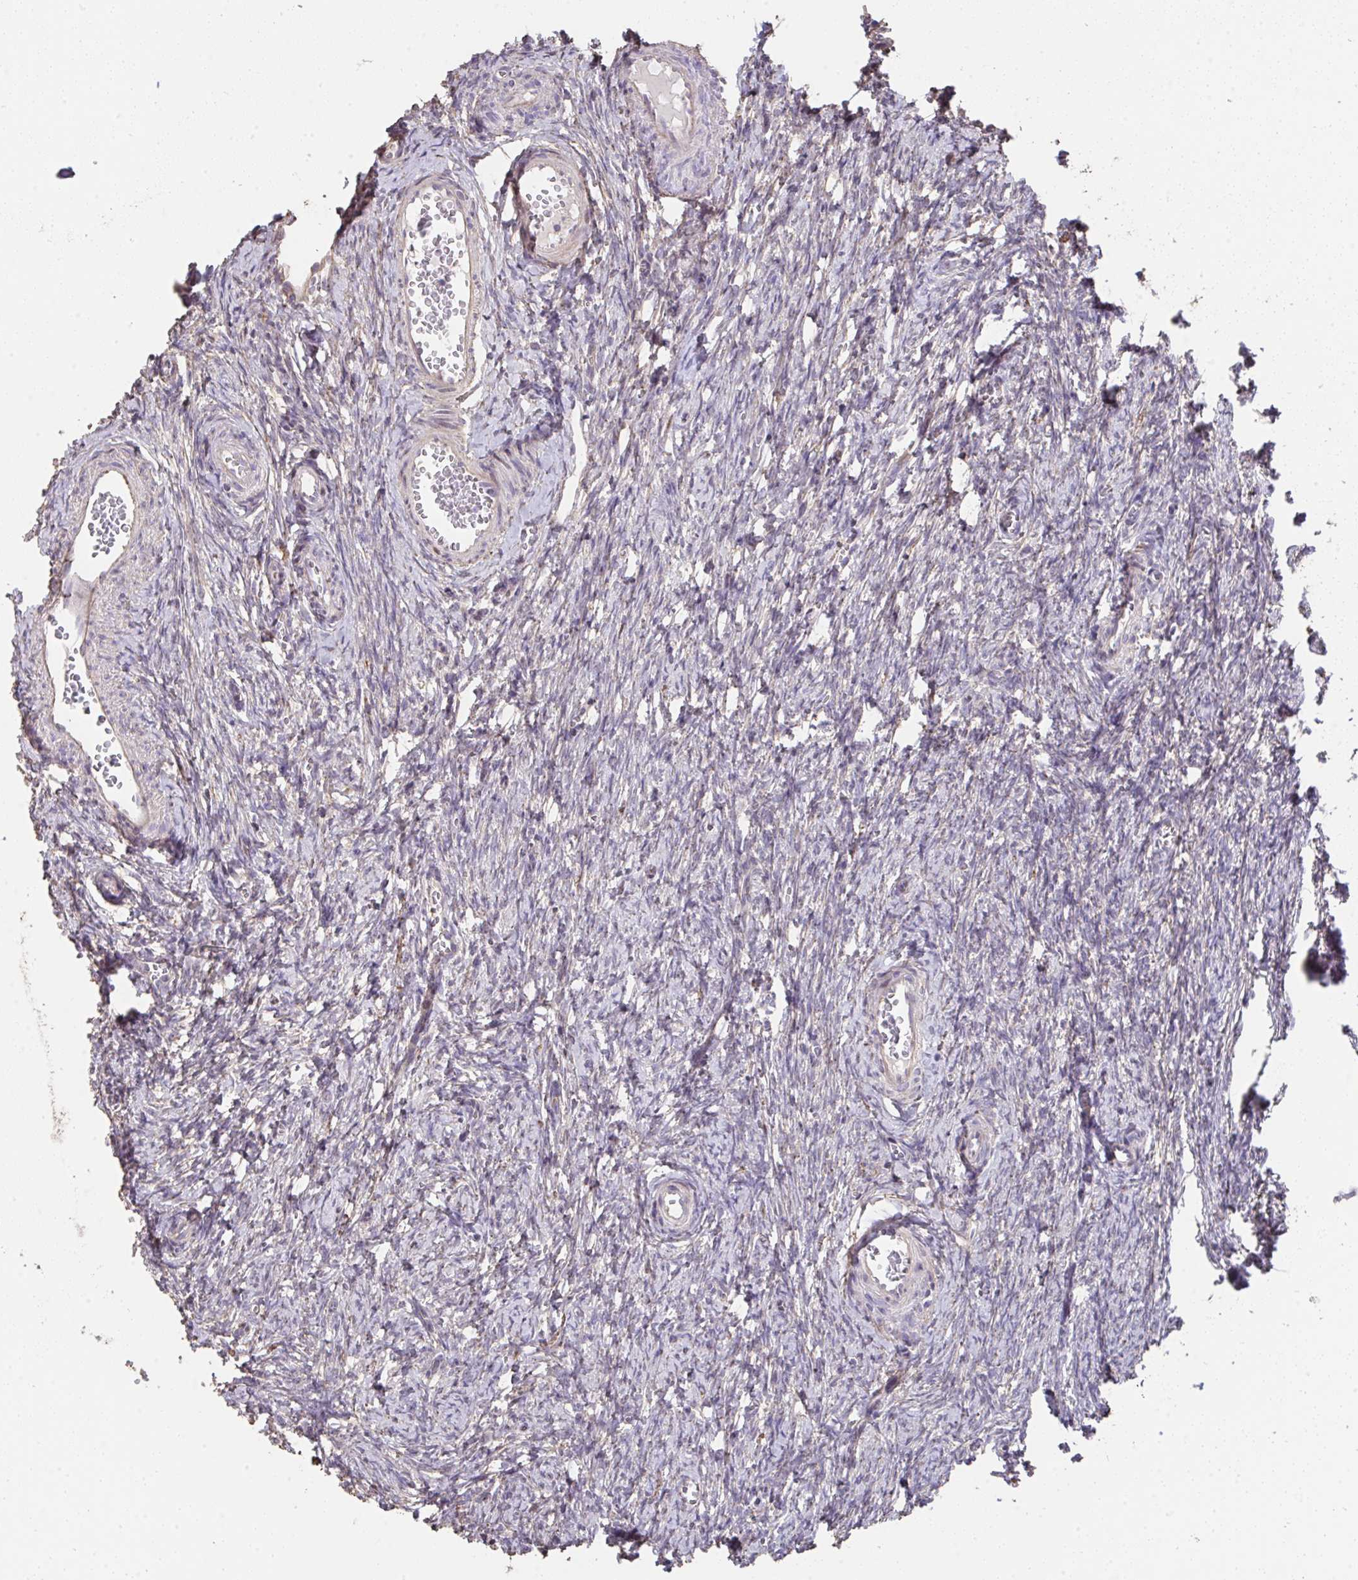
{"staining": {"intensity": "weak", "quantity": ">75%", "location": "cytoplasmic/membranous"}, "tissue": "ovary", "cell_type": "Follicle cells", "image_type": "normal", "snomed": [{"axis": "morphology", "description": "Normal tissue, NOS"}, {"axis": "topography", "description": "Ovary"}], "caption": "Immunohistochemical staining of benign human ovary shows weak cytoplasmic/membranous protein staining in about >75% of follicle cells. The protein of interest is stained brown, and the nuclei are stained in blue (DAB (3,3'-diaminobenzidine) IHC with brightfield microscopy, high magnification).", "gene": "RUNDC3B", "patient": {"sex": "female", "age": 41}}